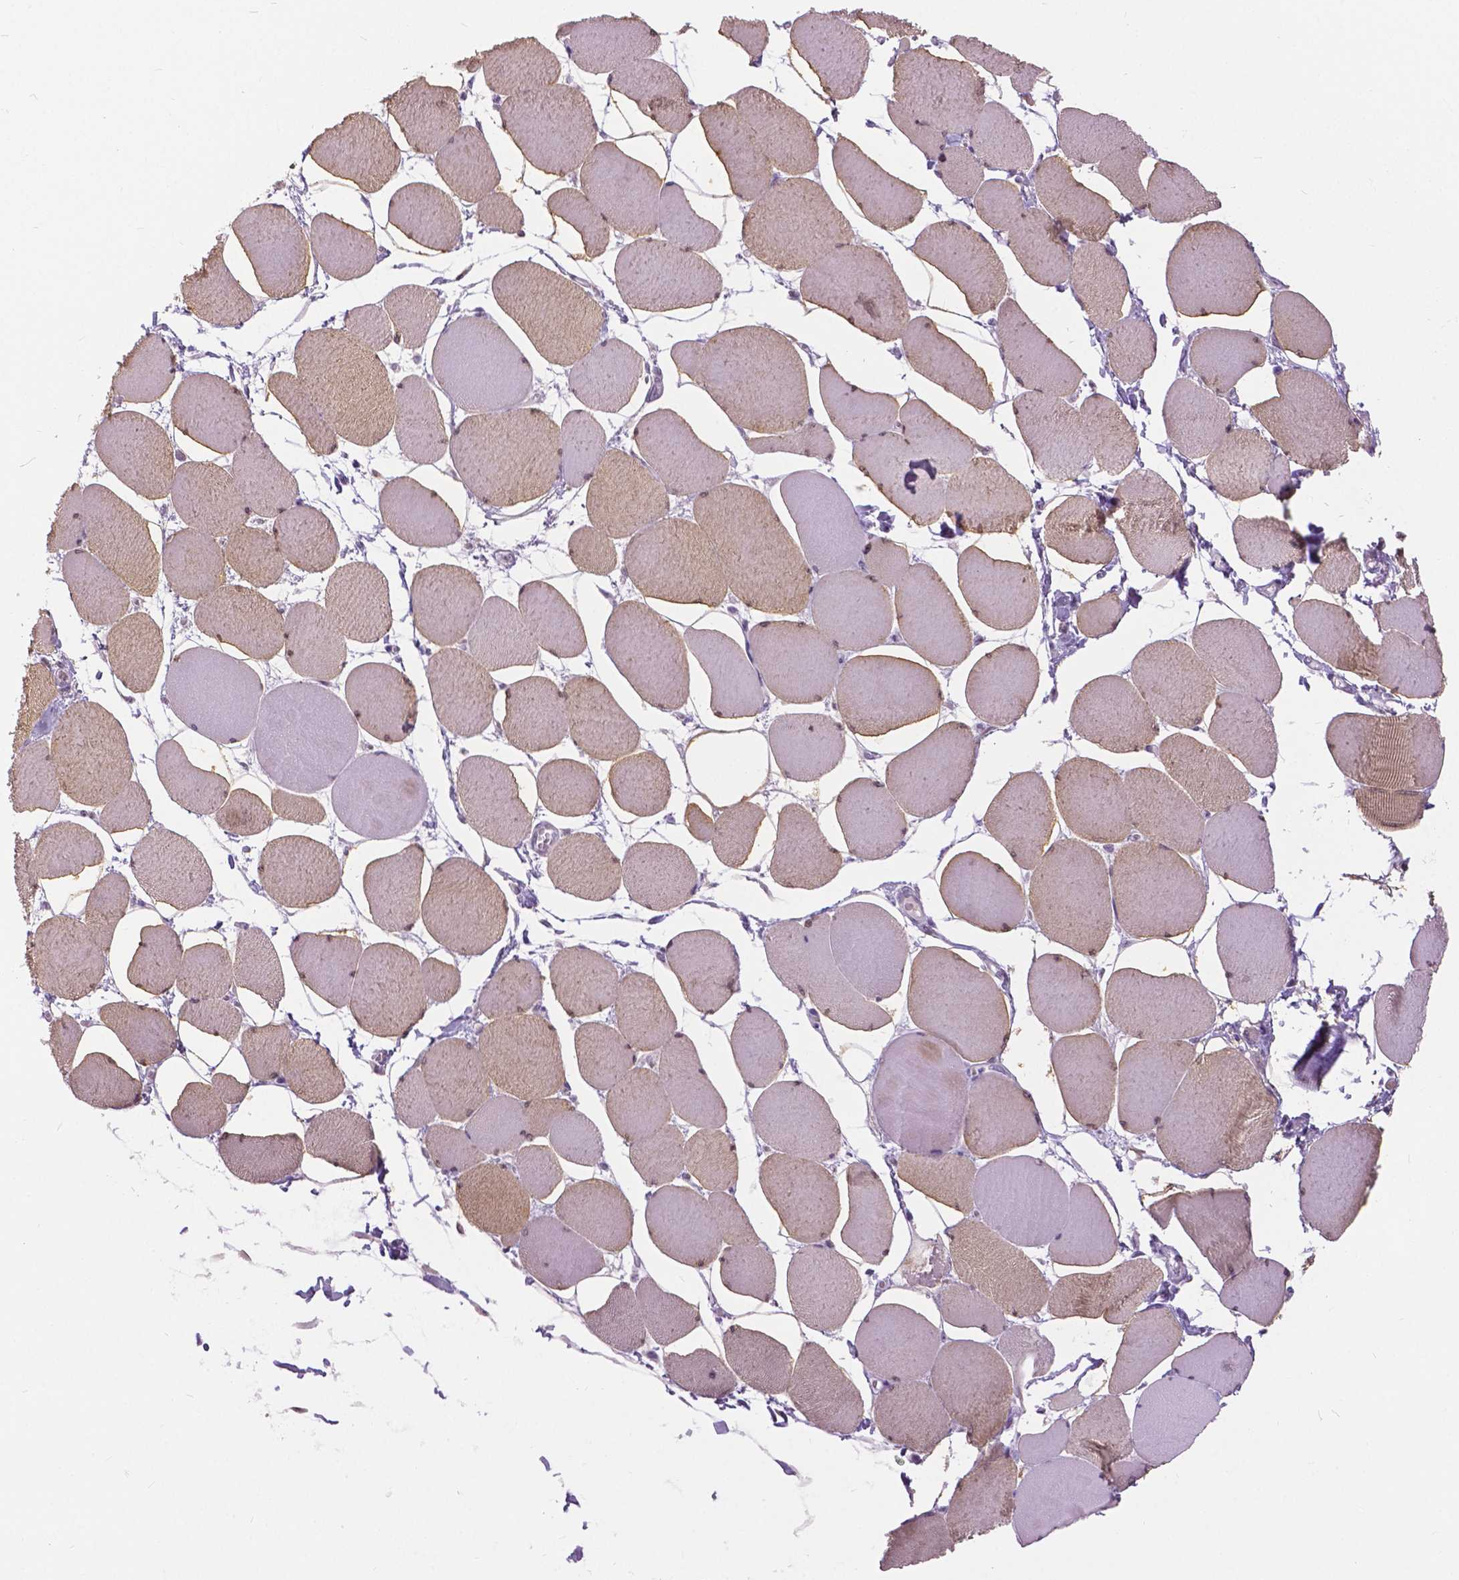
{"staining": {"intensity": "moderate", "quantity": "25%-75%", "location": "cytoplasmic/membranous"}, "tissue": "skeletal muscle", "cell_type": "Myocytes", "image_type": "normal", "snomed": [{"axis": "morphology", "description": "Normal tissue, NOS"}, {"axis": "topography", "description": "Skeletal muscle"}], "caption": "The histopathology image exhibits a brown stain indicating the presence of a protein in the cytoplasmic/membranous of myocytes in skeletal muscle. The protein of interest is shown in brown color, while the nuclei are stained blue.", "gene": "MYOM1", "patient": {"sex": "female", "age": 75}}